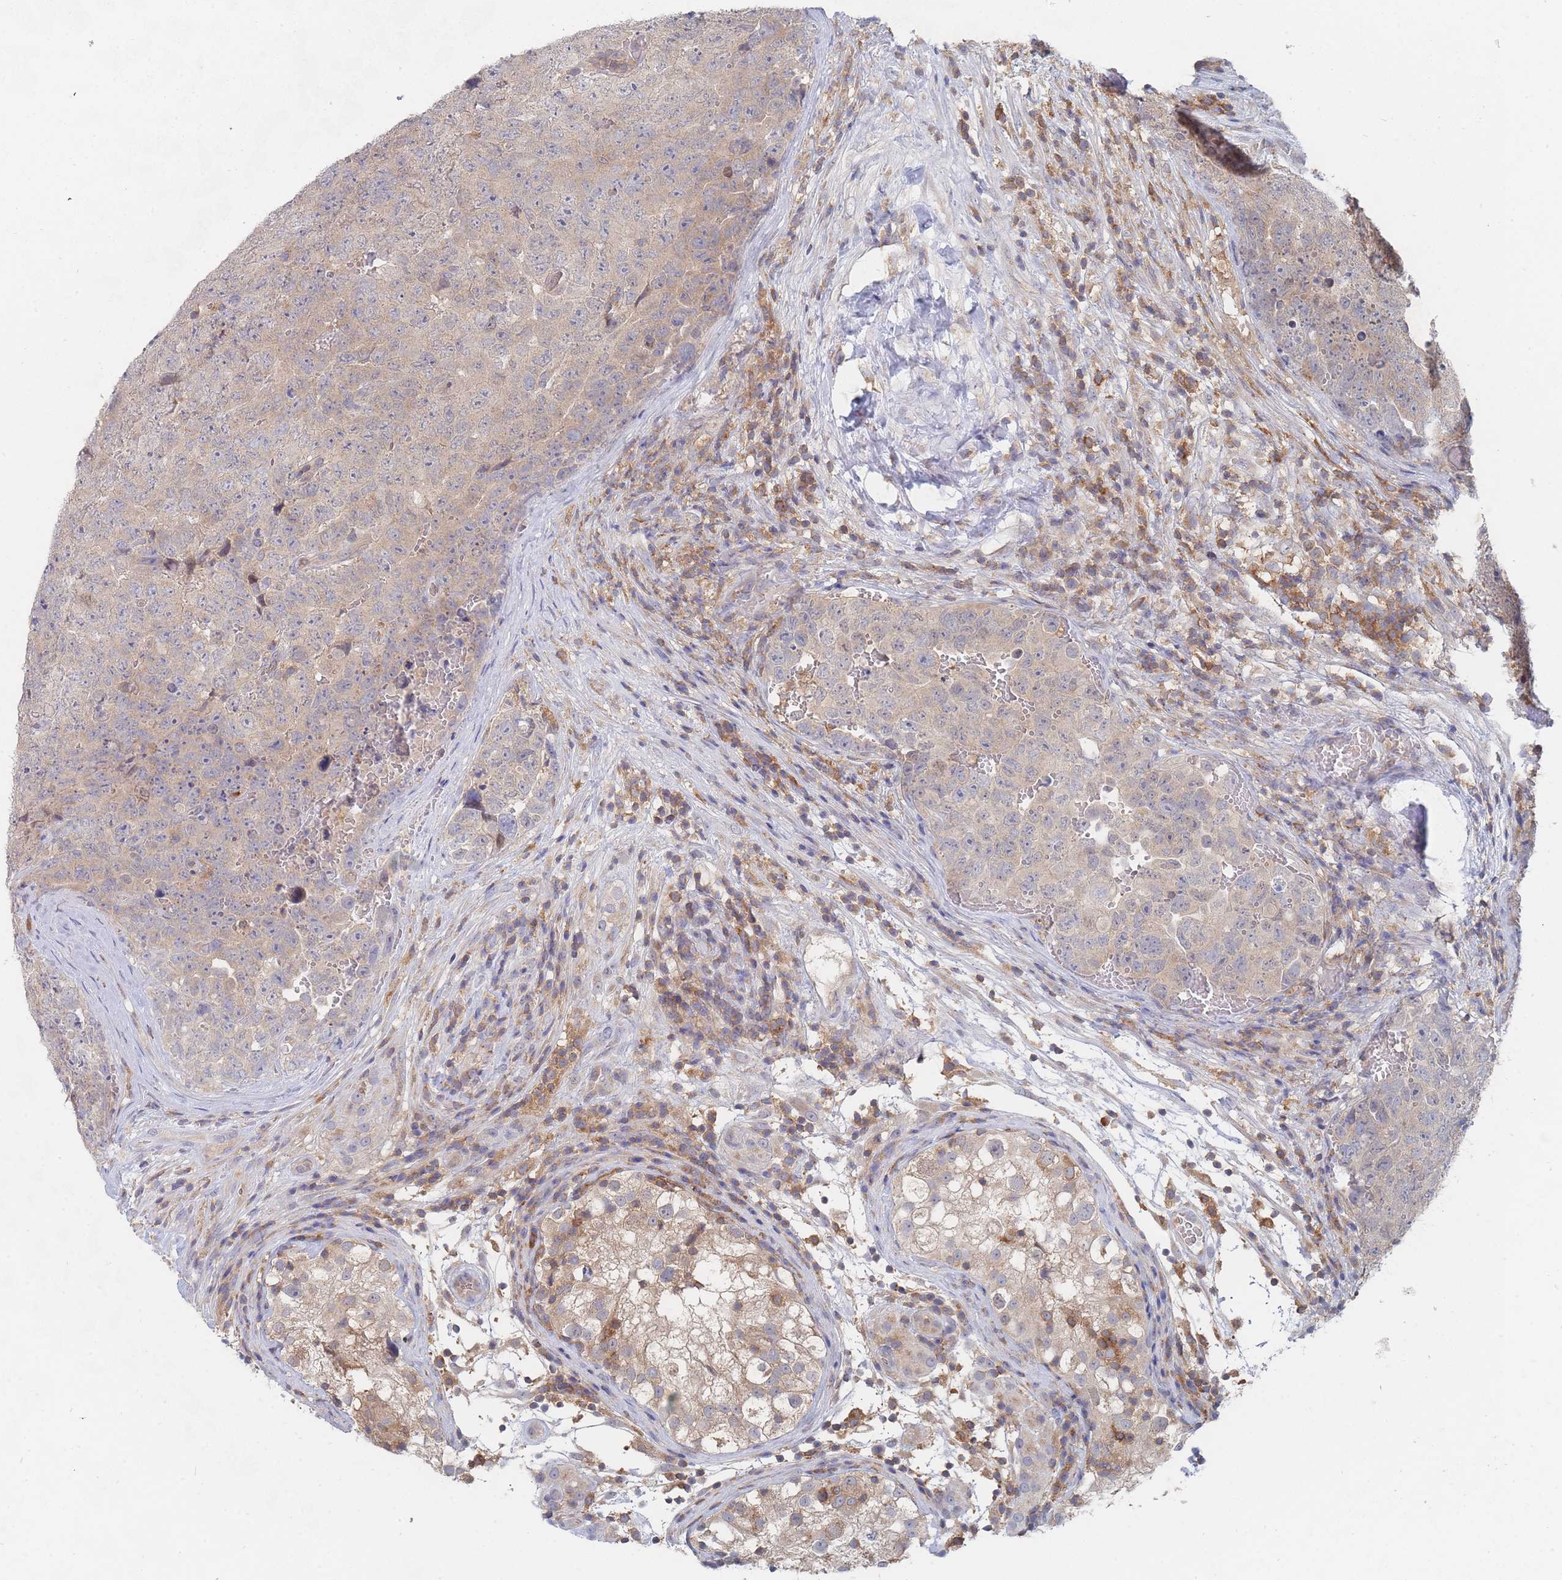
{"staining": {"intensity": "weak", "quantity": "25%-75%", "location": "cytoplasmic/membranous"}, "tissue": "testis cancer", "cell_type": "Tumor cells", "image_type": "cancer", "snomed": [{"axis": "morphology", "description": "Seminoma, NOS"}, {"axis": "morphology", "description": "Teratoma, malignant, NOS"}, {"axis": "topography", "description": "Testis"}], "caption": "Immunohistochemistry (DAB (3,3'-diaminobenzidine)) staining of human testis cancer (teratoma (malignant)) displays weak cytoplasmic/membranous protein expression in about 25%-75% of tumor cells.", "gene": "PPP6C", "patient": {"sex": "male", "age": 34}}